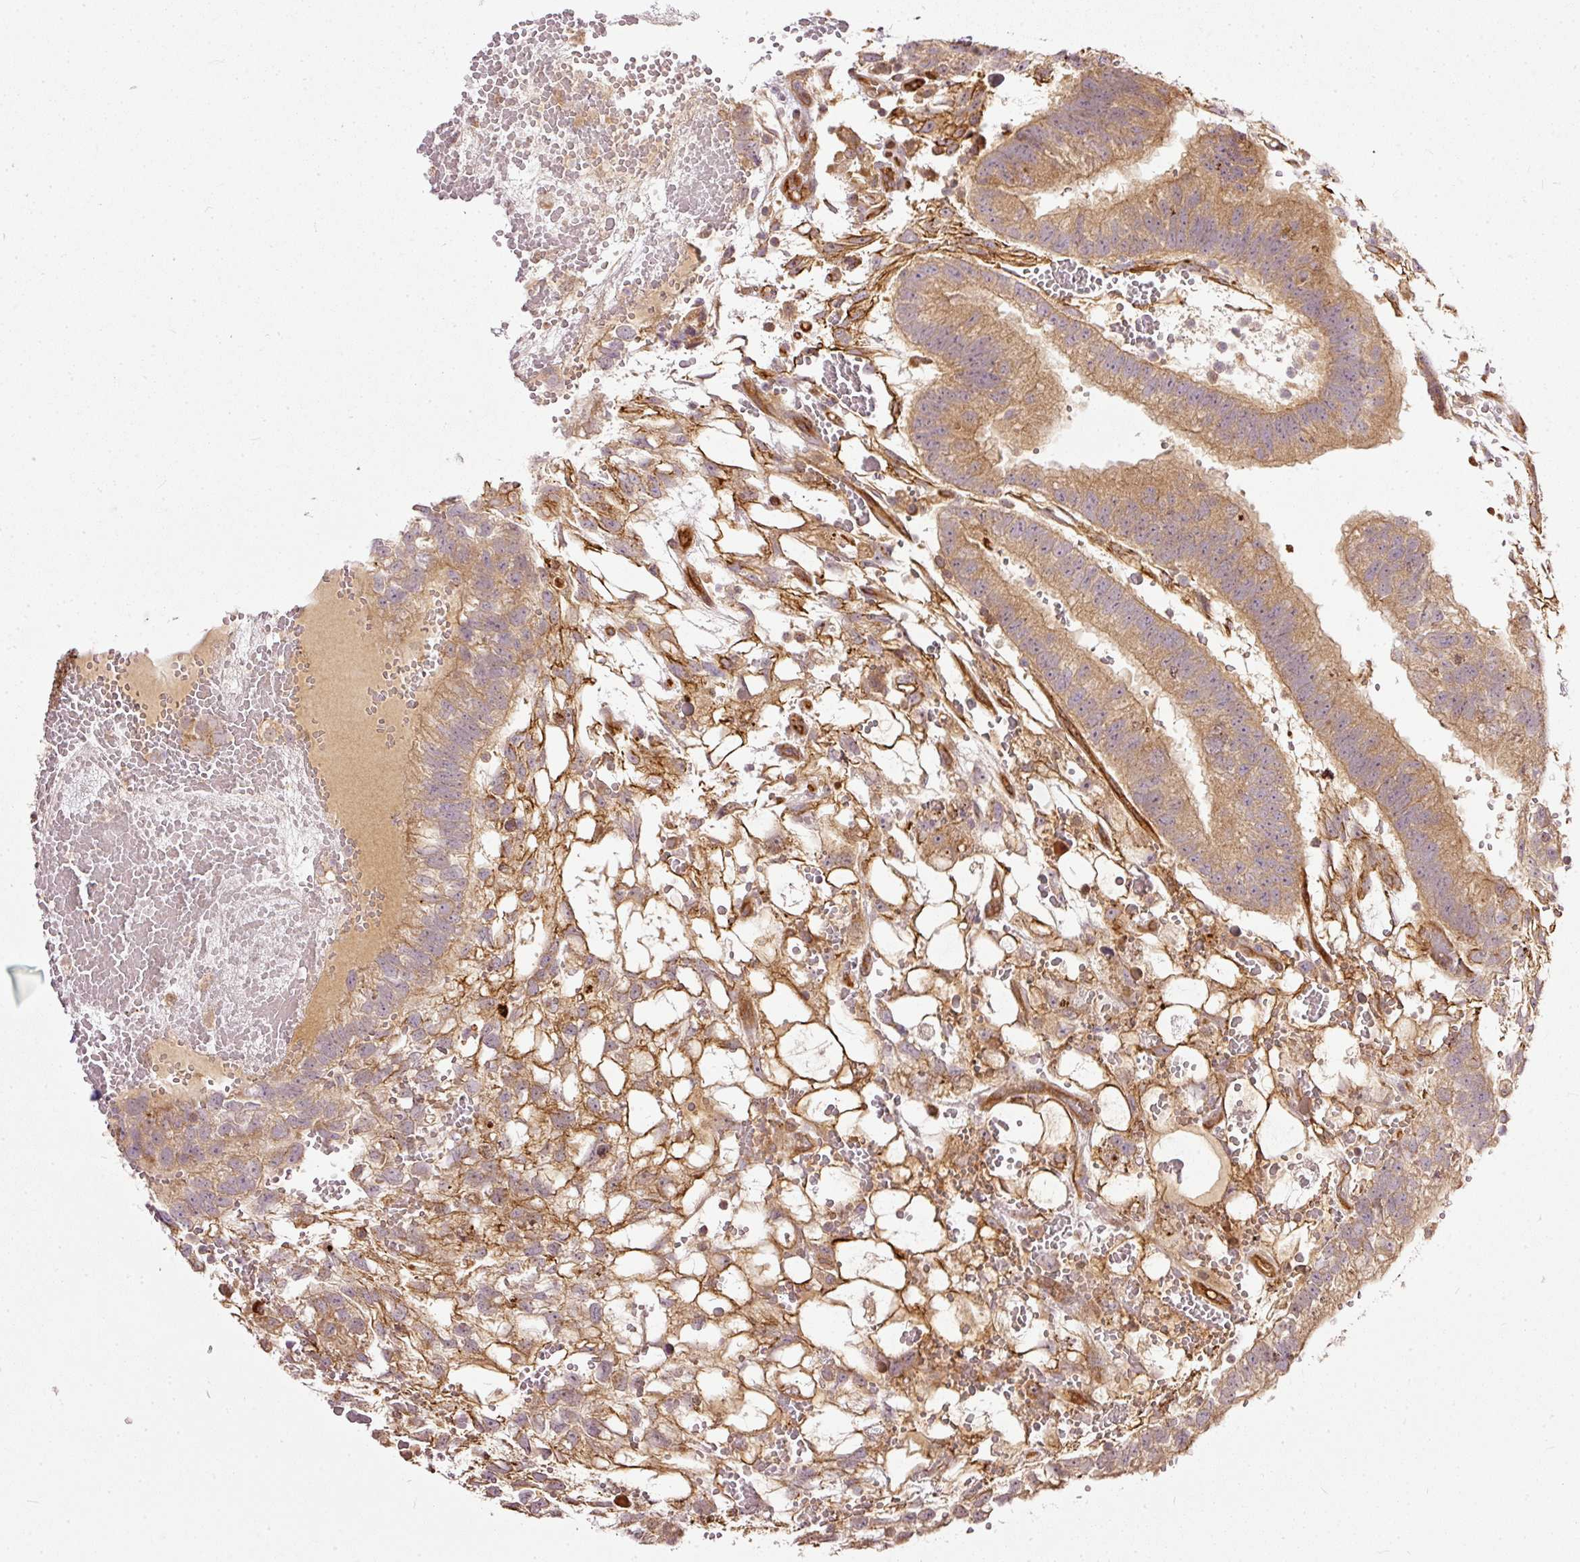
{"staining": {"intensity": "moderate", "quantity": ">75%", "location": "cytoplasmic/membranous"}, "tissue": "testis cancer", "cell_type": "Tumor cells", "image_type": "cancer", "snomed": [{"axis": "morphology", "description": "Normal tissue, NOS"}, {"axis": "morphology", "description": "Carcinoma, Embryonal, NOS"}, {"axis": "topography", "description": "Testis"}], "caption": "IHC photomicrograph of neoplastic tissue: embryonal carcinoma (testis) stained using immunohistochemistry (IHC) reveals medium levels of moderate protein expression localized specifically in the cytoplasmic/membranous of tumor cells, appearing as a cytoplasmic/membranous brown color.", "gene": "MIF4GD", "patient": {"sex": "male", "age": 32}}